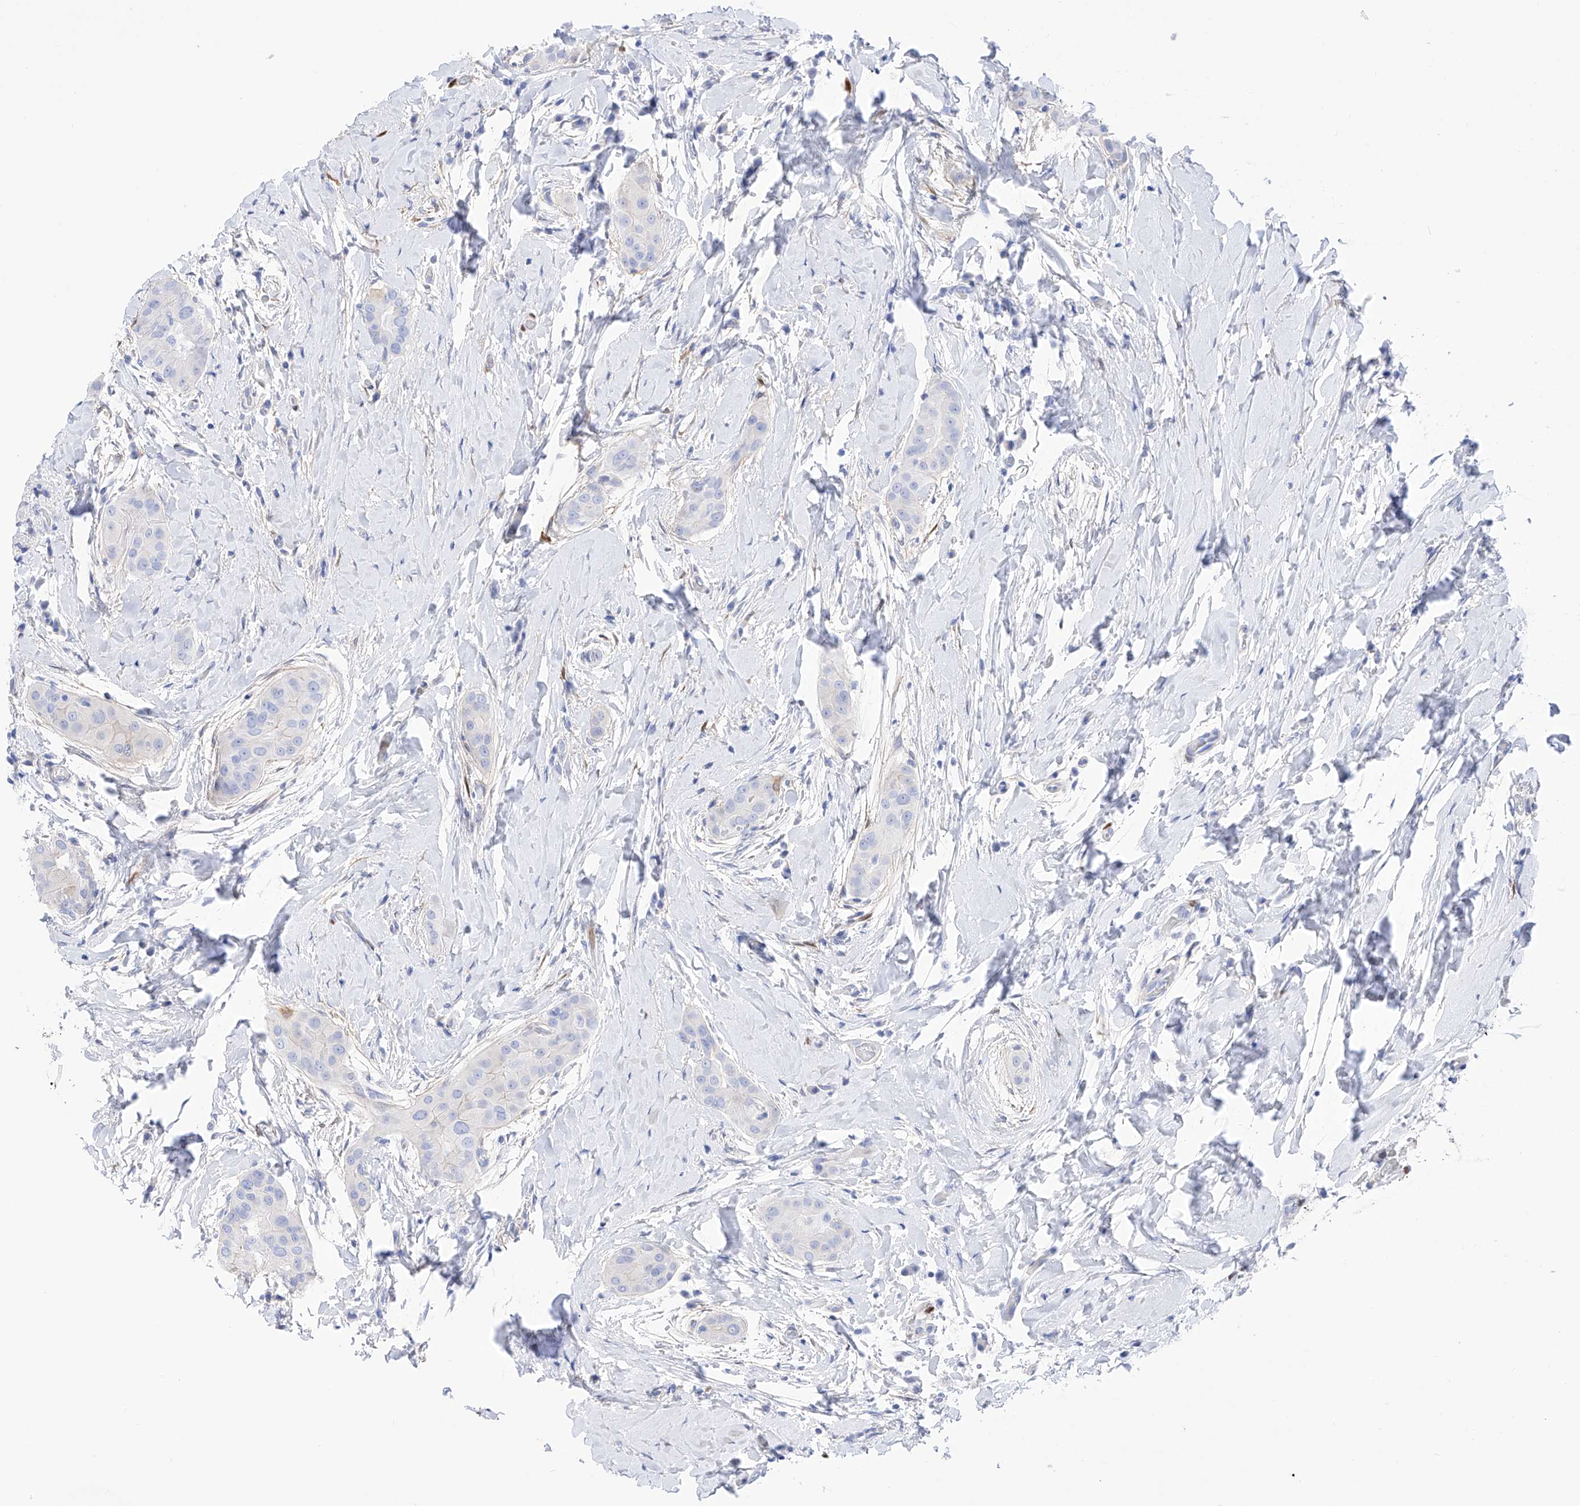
{"staining": {"intensity": "negative", "quantity": "none", "location": "none"}, "tissue": "thyroid cancer", "cell_type": "Tumor cells", "image_type": "cancer", "snomed": [{"axis": "morphology", "description": "Papillary adenocarcinoma, NOS"}, {"axis": "topography", "description": "Thyroid gland"}], "caption": "Tumor cells show no significant positivity in thyroid papillary adenocarcinoma.", "gene": "TRPC7", "patient": {"sex": "male", "age": 33}}